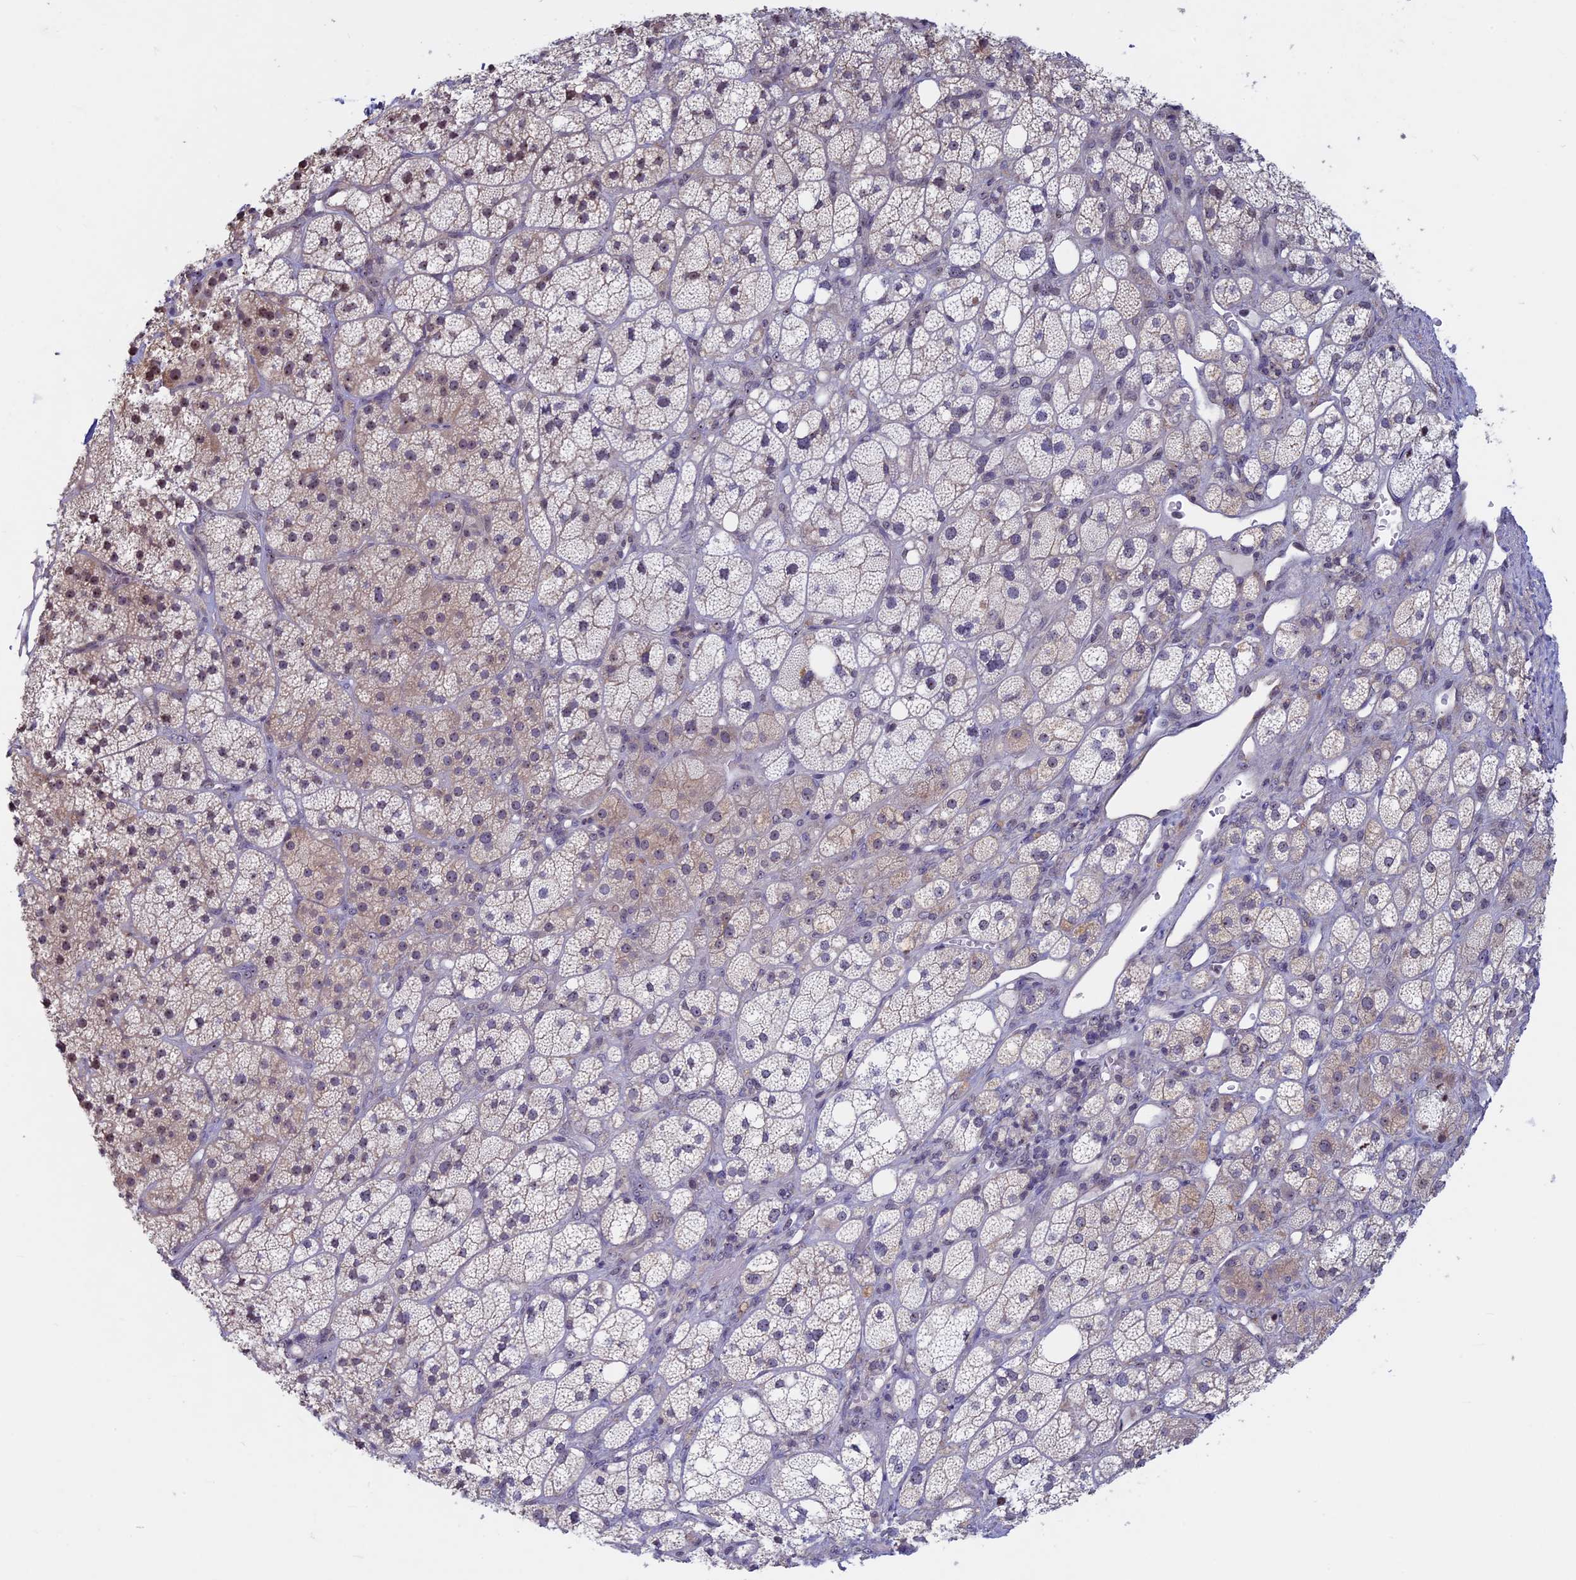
{"staining": {"intensity": "moderate", "quantity": "25%-75%", "location": "nuclear"}, "tissue": "adrenal gland", "cell_type": "Glandular cells", "image_type": "normal", "snomed": [{"axis": "morphology", "description": "Normal tissue, NOS"}, {"axis": "topography", "description": "Adrenal gland"}], "caption": "A medium amount of moderate nuclear expression is appreciated in approximately 25%-75% of glandular cells in unremarkable adrenal gland.", "gene": "SPIRE1", "patient": {"sex": "male", "age": 61}}